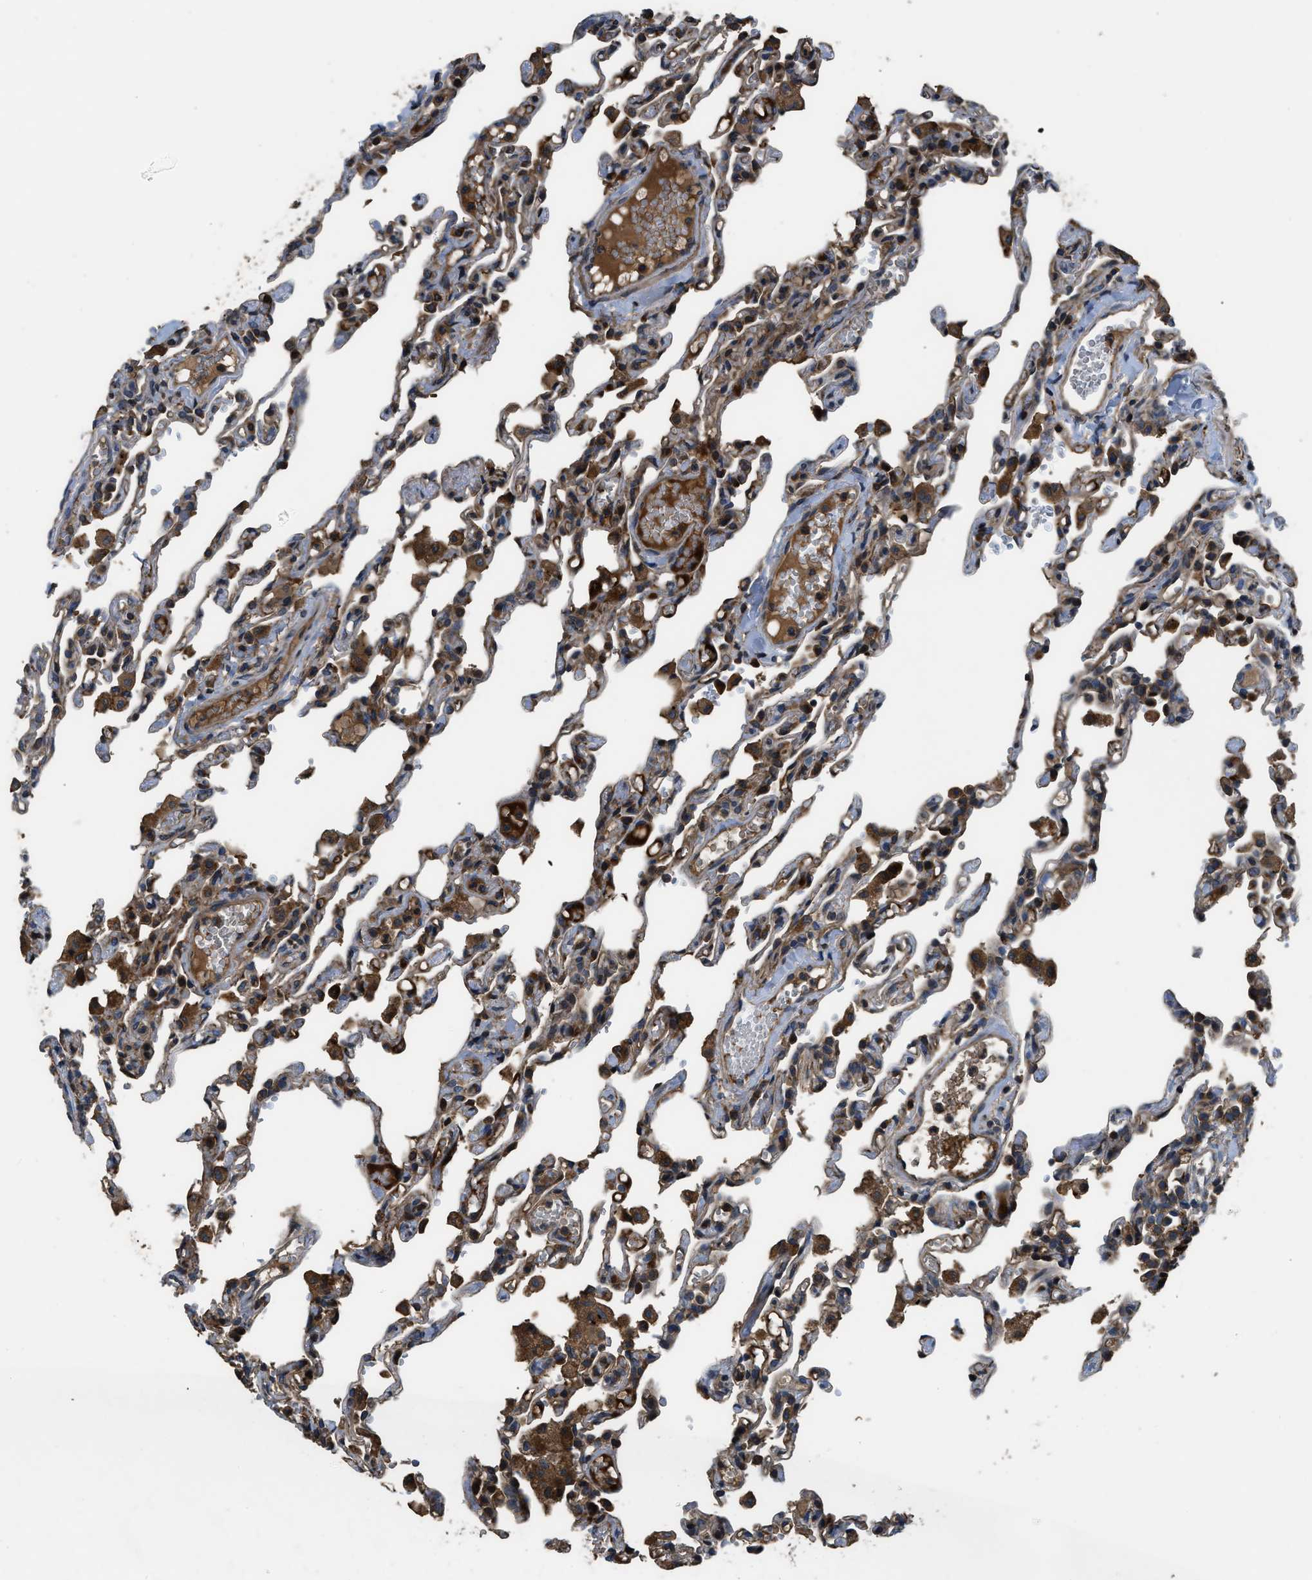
{"staining": {"intensity": "moderate", "quantity": ">75%", "location": "cytoplasmic/membranous"}, "tissue": "lung", "cell_type": "Alveolar cells", "image_type": "normal", "snomed": [{"axis": "morphology", "description": "Normal tissue, NOS"}, {"axis": "topography", "description": "Lung"}], "caption": "Immunohistochemical staining of normal lung demonstrates >75% levels of moderate cytoplasmic/membranous protein positivity in about >75% of alveolar cells.", "gene": "GGH", "patient": {"sex": "male", "age": 21}}